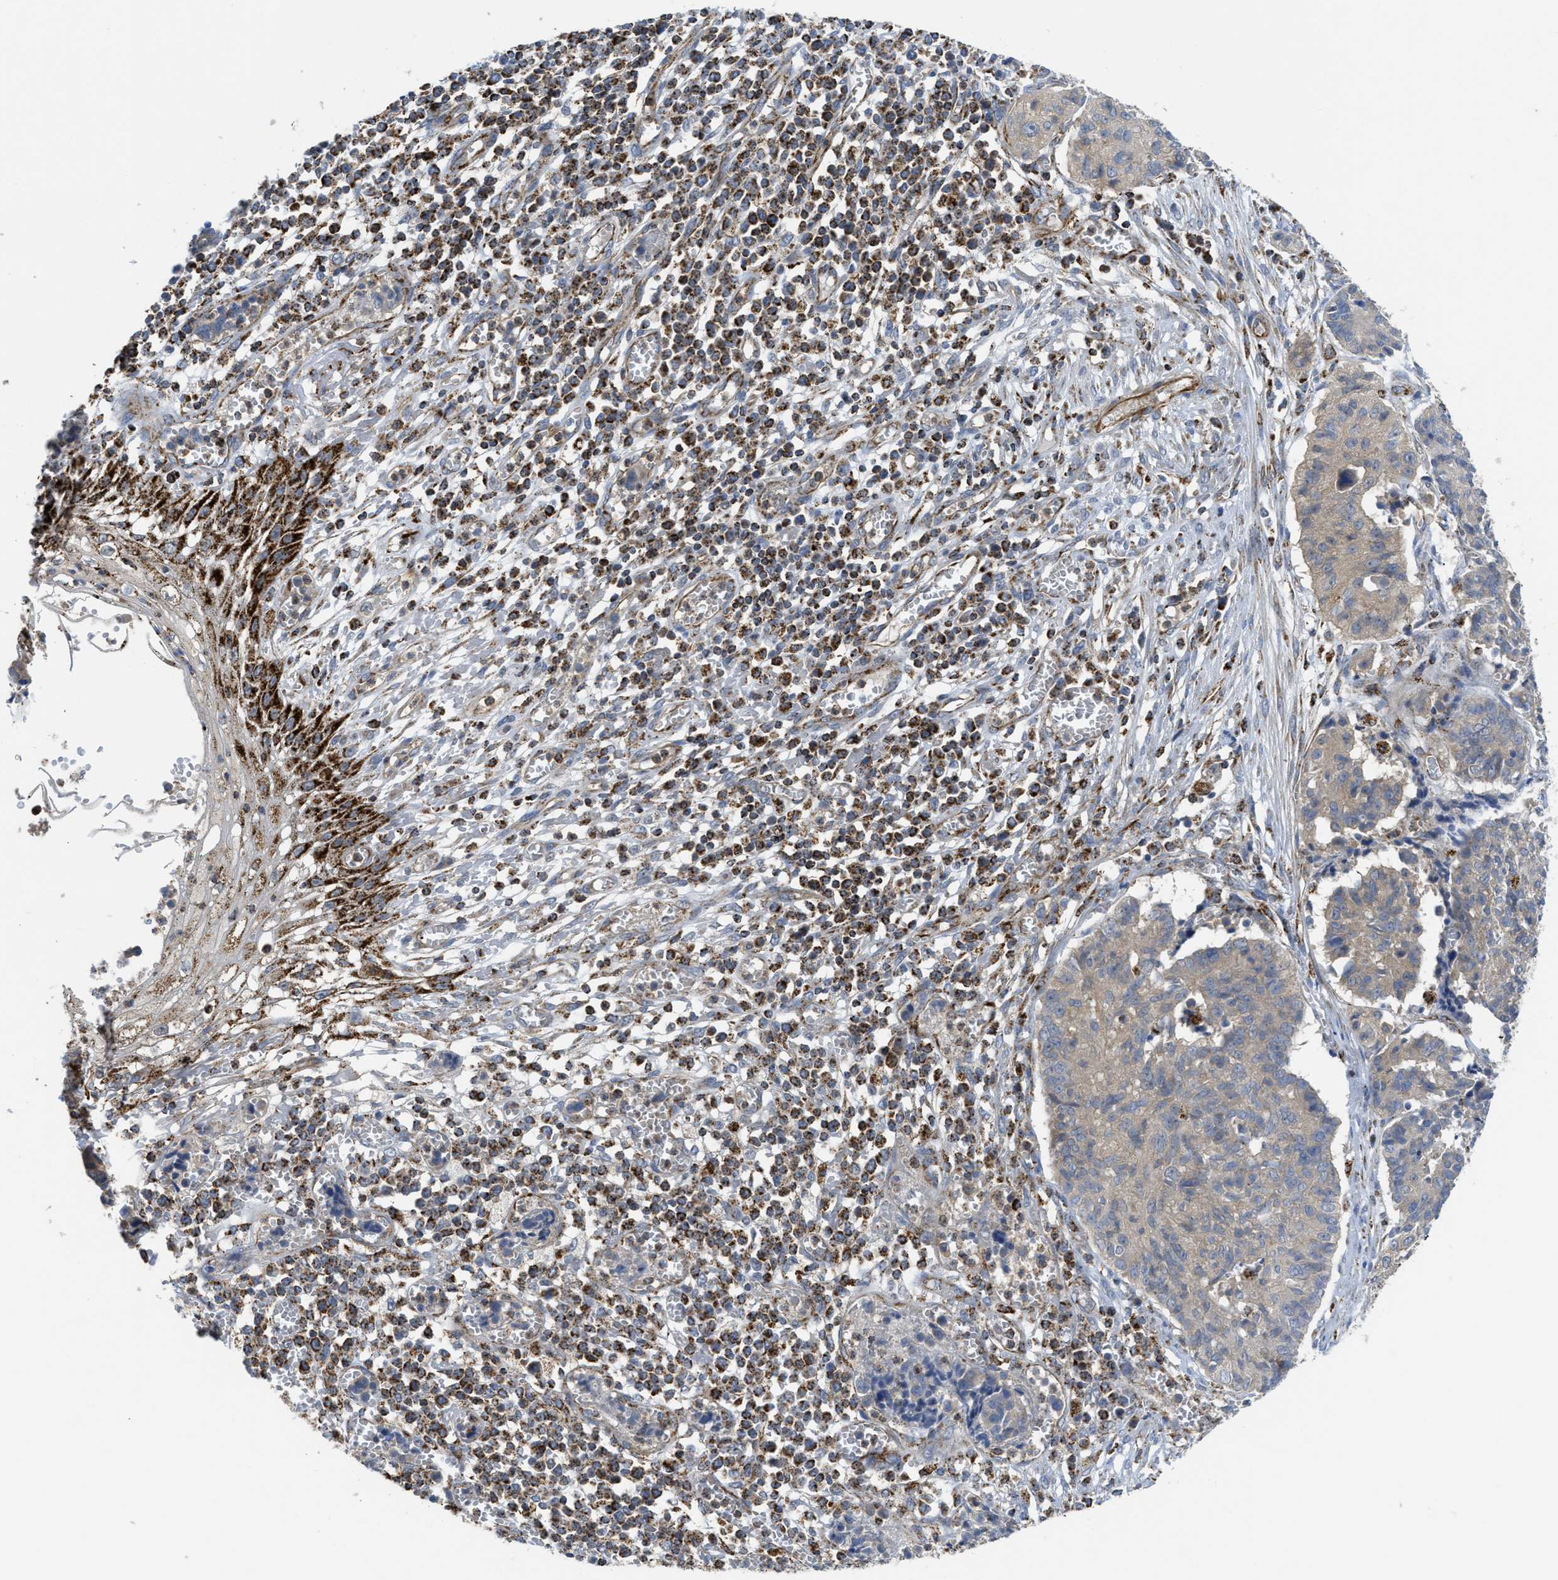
{"staining": {"intensity": "weak", "quantity": ">75%", "location": "cytoplasmic/membranous"}, "tissue": "cervical cancer", "cell_type": "Tumor cells", "image_type": "cancer", "snomed": [{"axis": "morphology", "description": "Squamous cell carcinoma, NOS"}, {"axis": "topography", "description": "Cervix"}], "caption": "This micrograph reveals immunohistochemistry (IHC) staining of cervical cancer (squamous cell carcinoma), with low weak cytoplasmic/membranous positivity in about >75% of tumor cells.", "gene": "SQOR", "patient": {"sex": "female", "age": 35}}